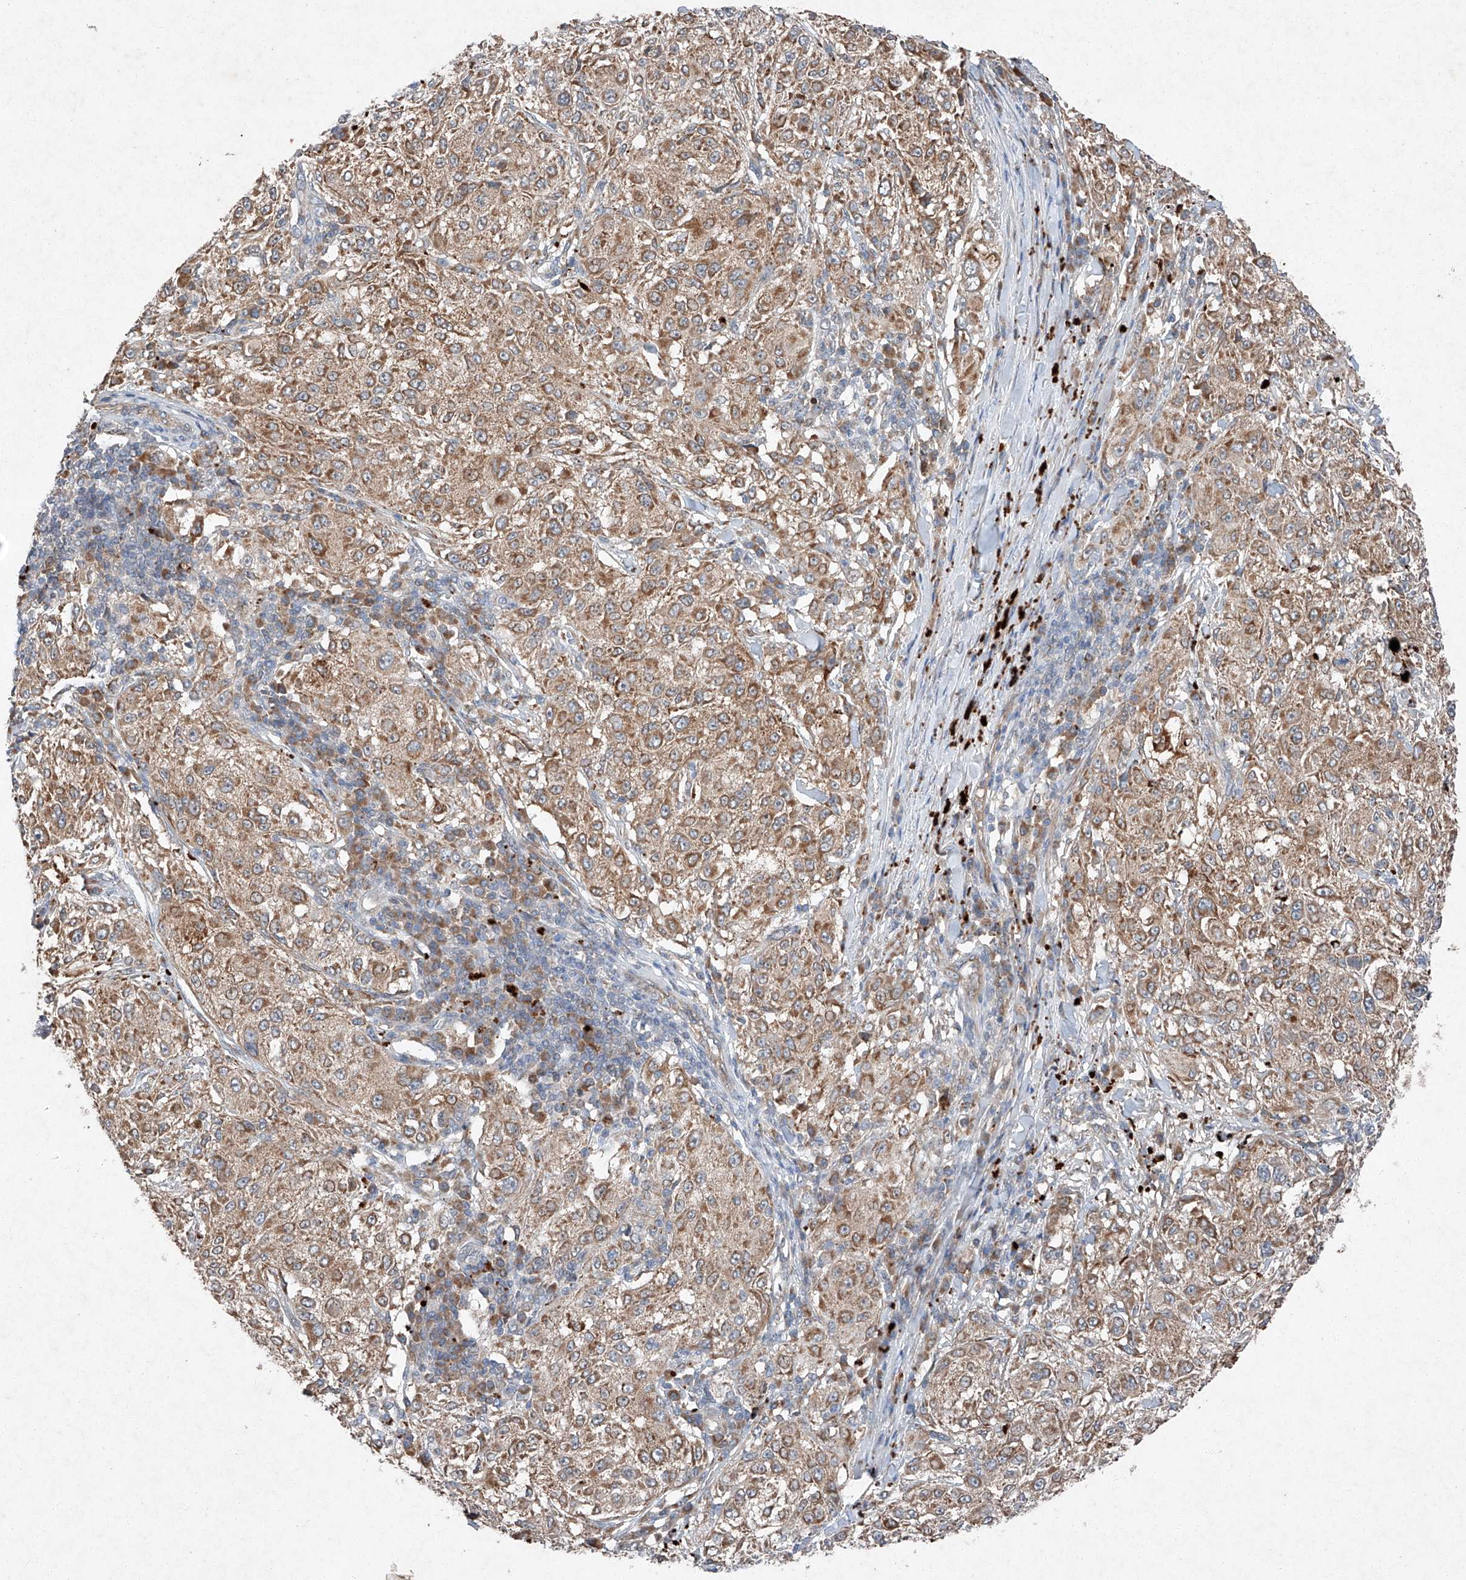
{"staining": {"intensity": "moderate", "quantity": ">75%", "location": "cytoplasmic/membranous"}, "tissue": "melanoma", "cell_type": "Tumor cells", "image_type": "cancer", "snomed": [{"axis": "morphology", "description": "Necrosis, NOS"}, {"axis": "morphology", "description": "Malignant melanoma, NOS"}, {"axis": "topography", "description": "Skin"}], "caption": "Immunohistochemistry (IHC) photomicrograph of neoplastic tissue: human malignant melanoma stained using immunohistochemistry (IHC) reveals medium levels of moderate protein expression localized specifically in the cytoplasmic/membranous of tumor cells, appearing as a cytoplasmic/membranous brown color.", "gene": "RUSC1", "patient": {"sex": "female", "age": 87}}